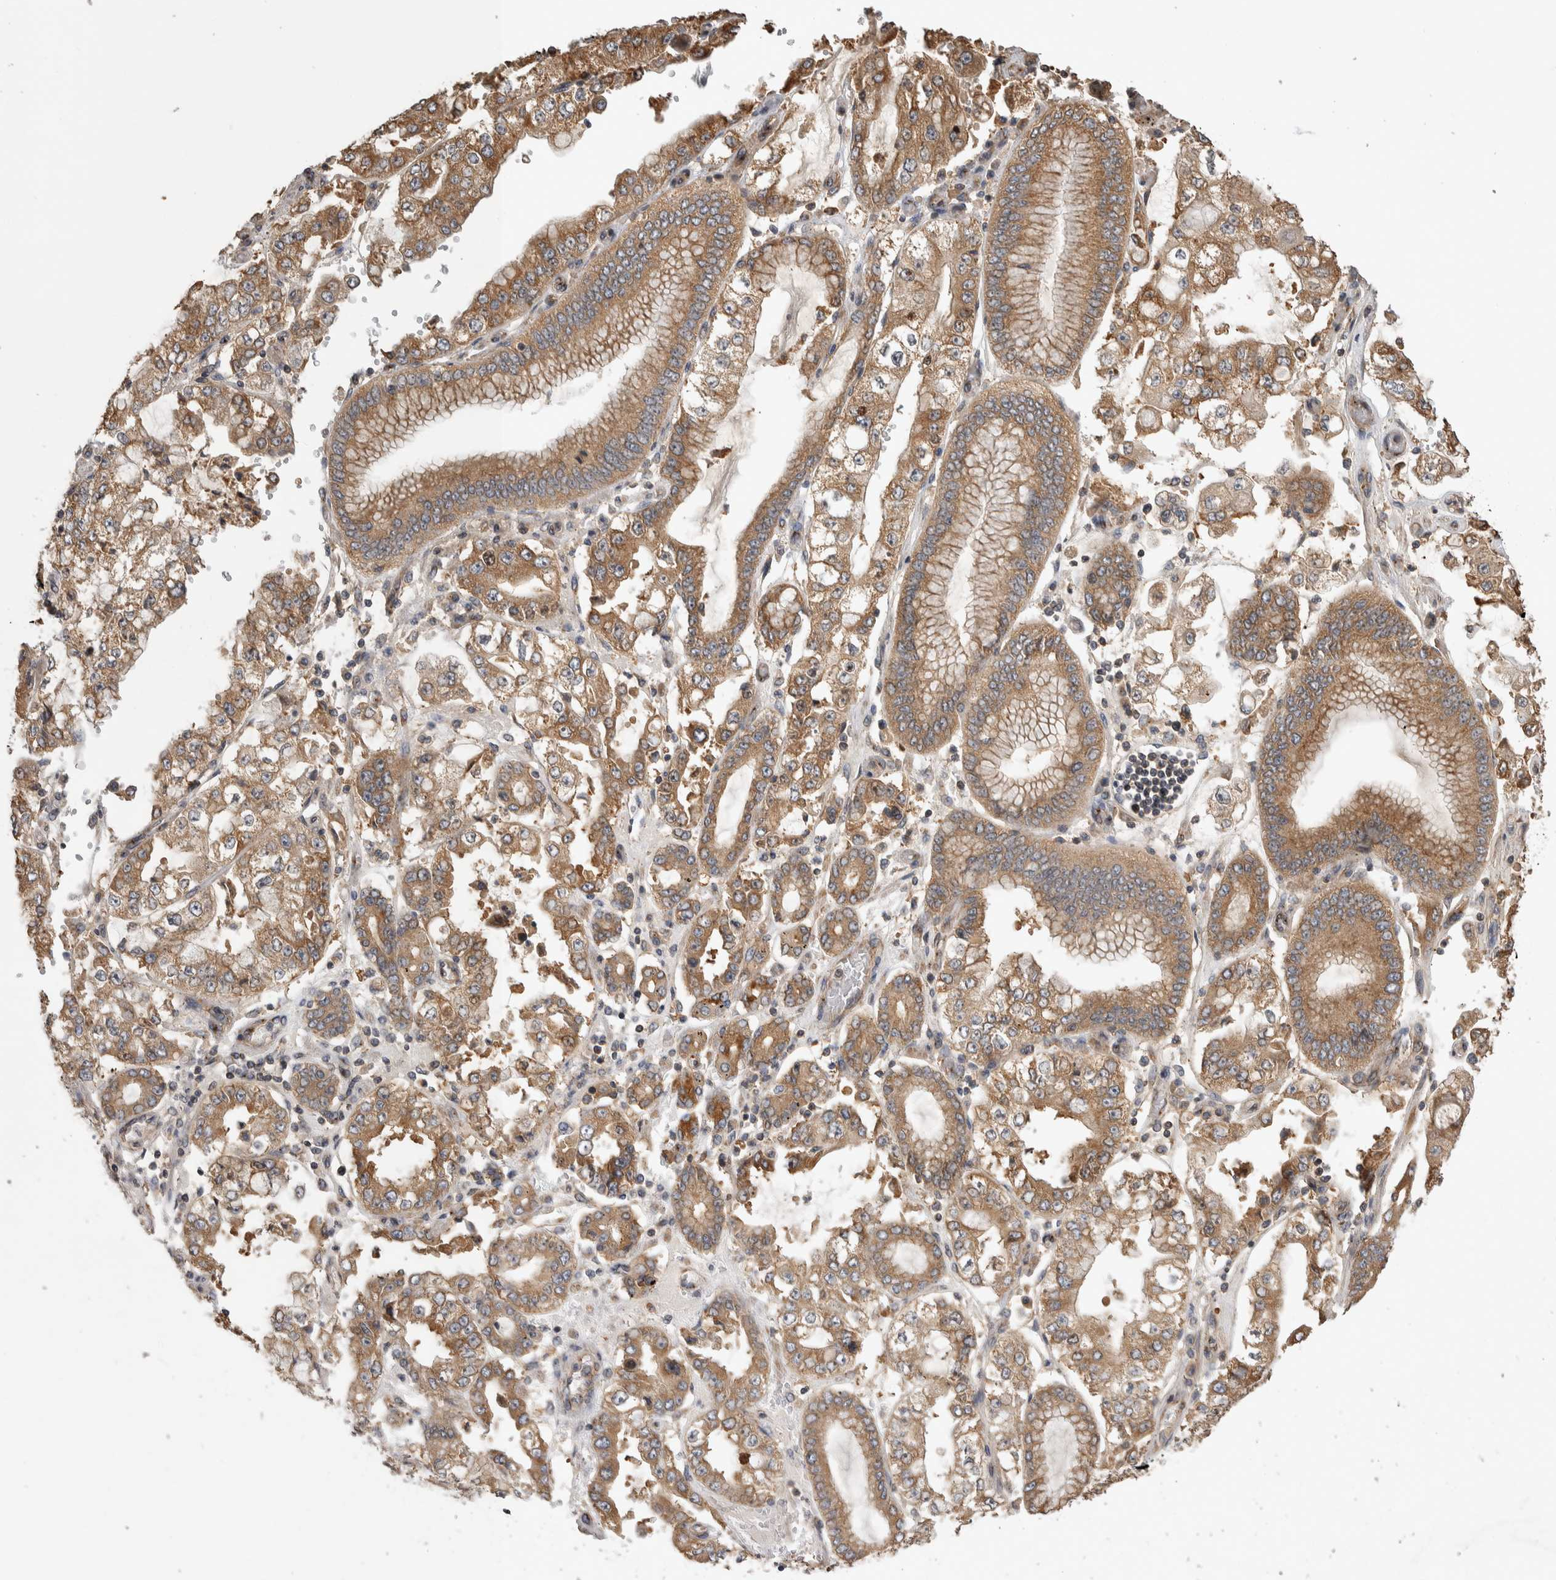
{"staining": {"intensity": "moderate", "quantity": ">75%", "location": "cytoplasmic/membranous"}, "tissue": "stomach cancer", "cell_type": "Tumor cells", "image_type": "cancer", "snomed": [{"axis": "morphology", "description": "Adenocarcinoma, NOS"}, {"axis": "topography", "description": "Stomach"}], "caption": "Immunohistochemical staining of adenocarcinoma (stomach) demonstrates moderate cytoplasmic/membranous protein staining in approximately >75% of tumor cells.", "gene": "IFRD1", "patient": {"sex": "male", "age": 76}}